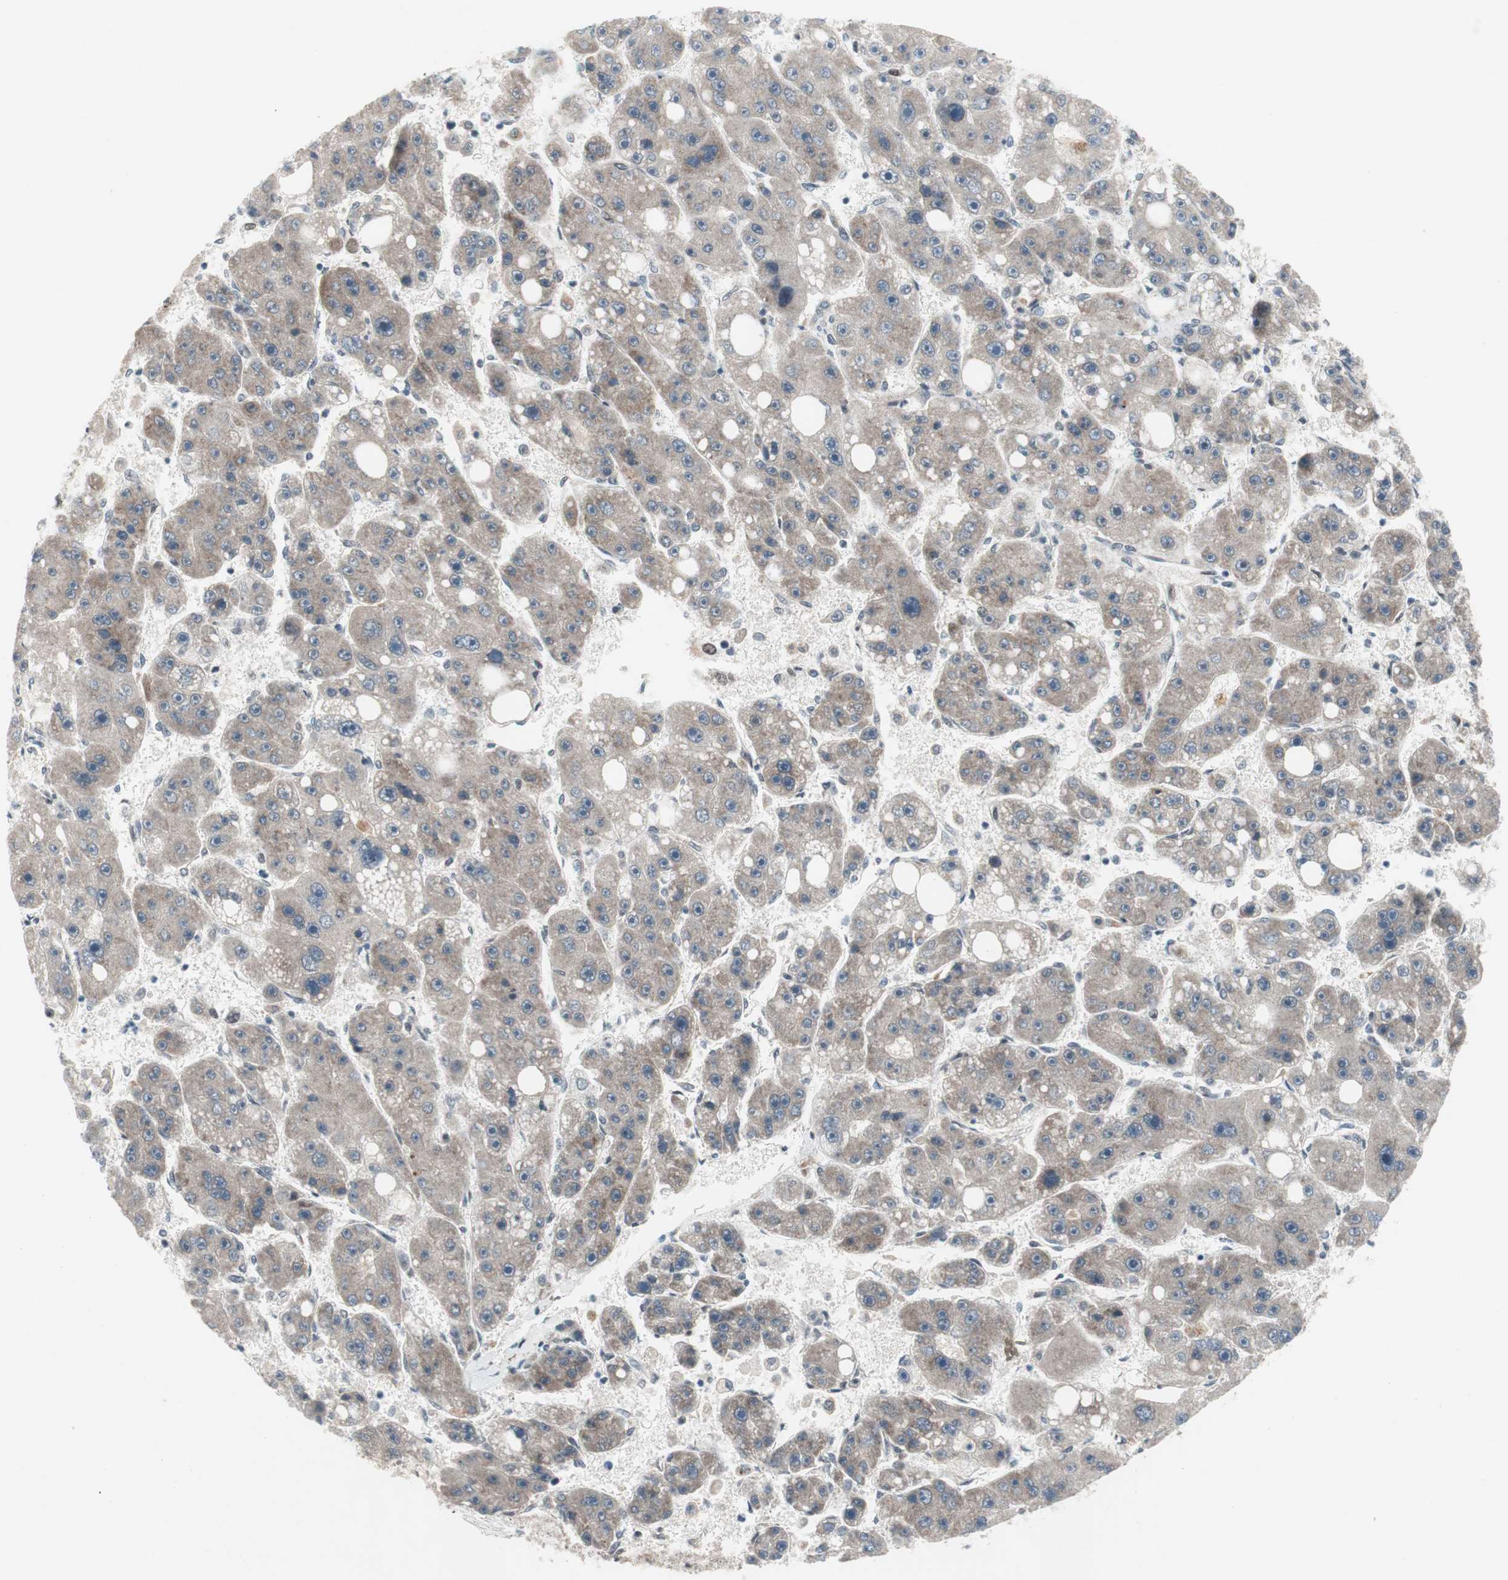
{"staining": {"intensity": "weak", "quantity": "25%-75%", "location": "cytoplasmic/membranous"}, "tissue": "liver cancer", "cell_type": "Tumor cells", "image_type": "cancer", "snomed": [{"axis": "morphology", "description": "Carcinoma, Hepatocellular, NOS"}, {"axis": "topography", "description": "Liver"}], "caption": "The photomicrograph reveals a brown stain indicating the presence of a protein in the cytoplasmic/membranous of tumor cells in liver hepatocellular carcinoma. The protein is stained brown, and the nuclei are stained in blue (DAB IHC with brightfield microscopy, high magnification).", "gene": "TCF12", "patient": {"sex": "female", "age": 61}}